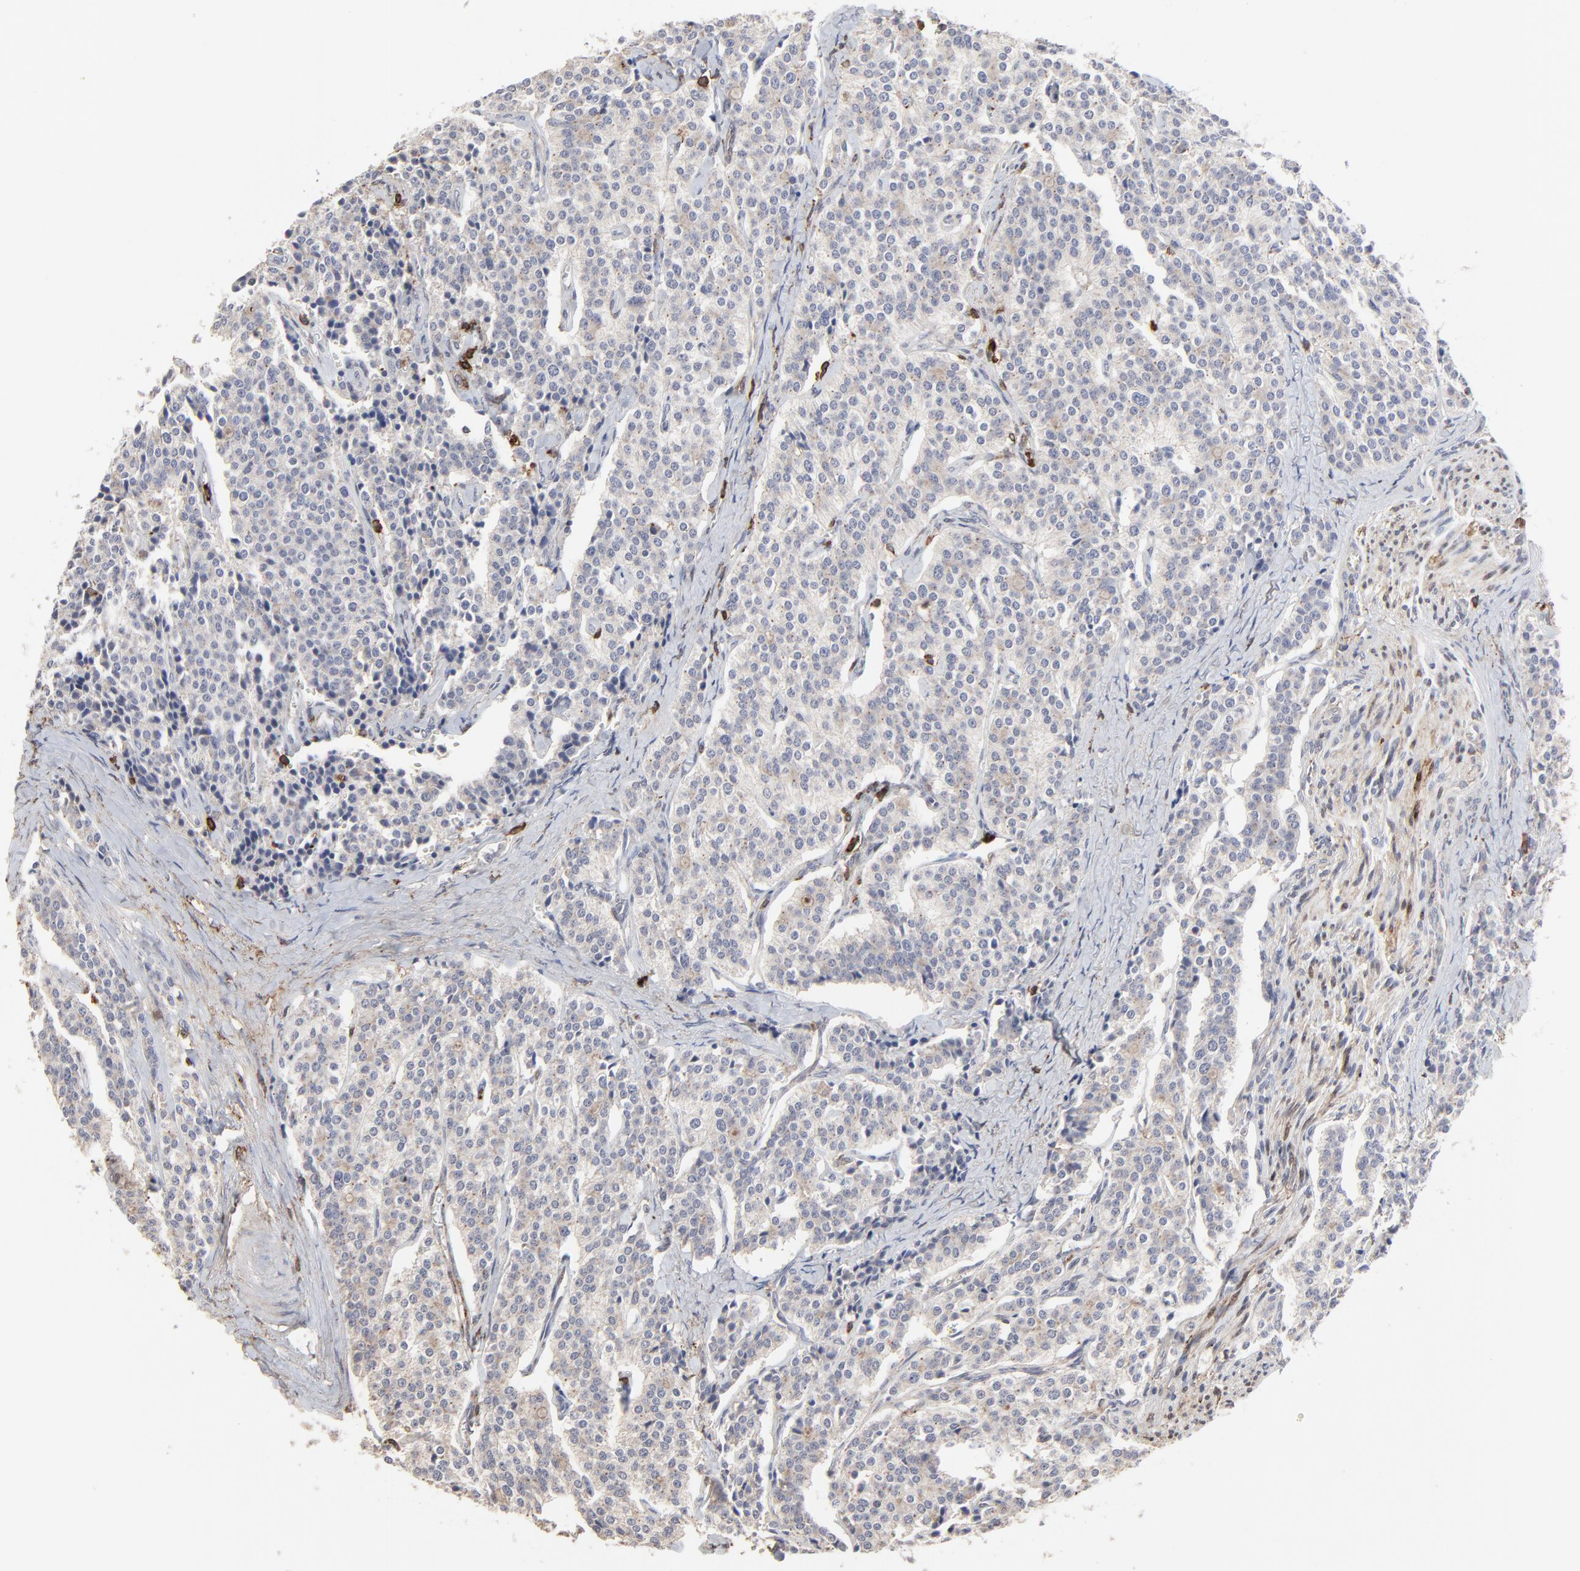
{"staining": {"intensity": "weak", "quantity": "25%-75%", "location": "cytoplasmic/membranous"}, "tissue": "carcinoid", "cell_type": "Tumor cells", "image_type": "cancer", "snomed": [{"axis": "morphology", "description": "Carcinoid, malignant, NOS"}, {"axis": "topography", "description": "Small intestine"}], "caption": "Protein analysis of carcinoid (malignant) tissue displays weak cytoplasmic/membranous staining in approximately 25%-75% of tumor cells. (IHC, brightfield microscopy, high magnification).", "gene": "SLC6A14", "patient": {"sex": "male", "age": 63}}